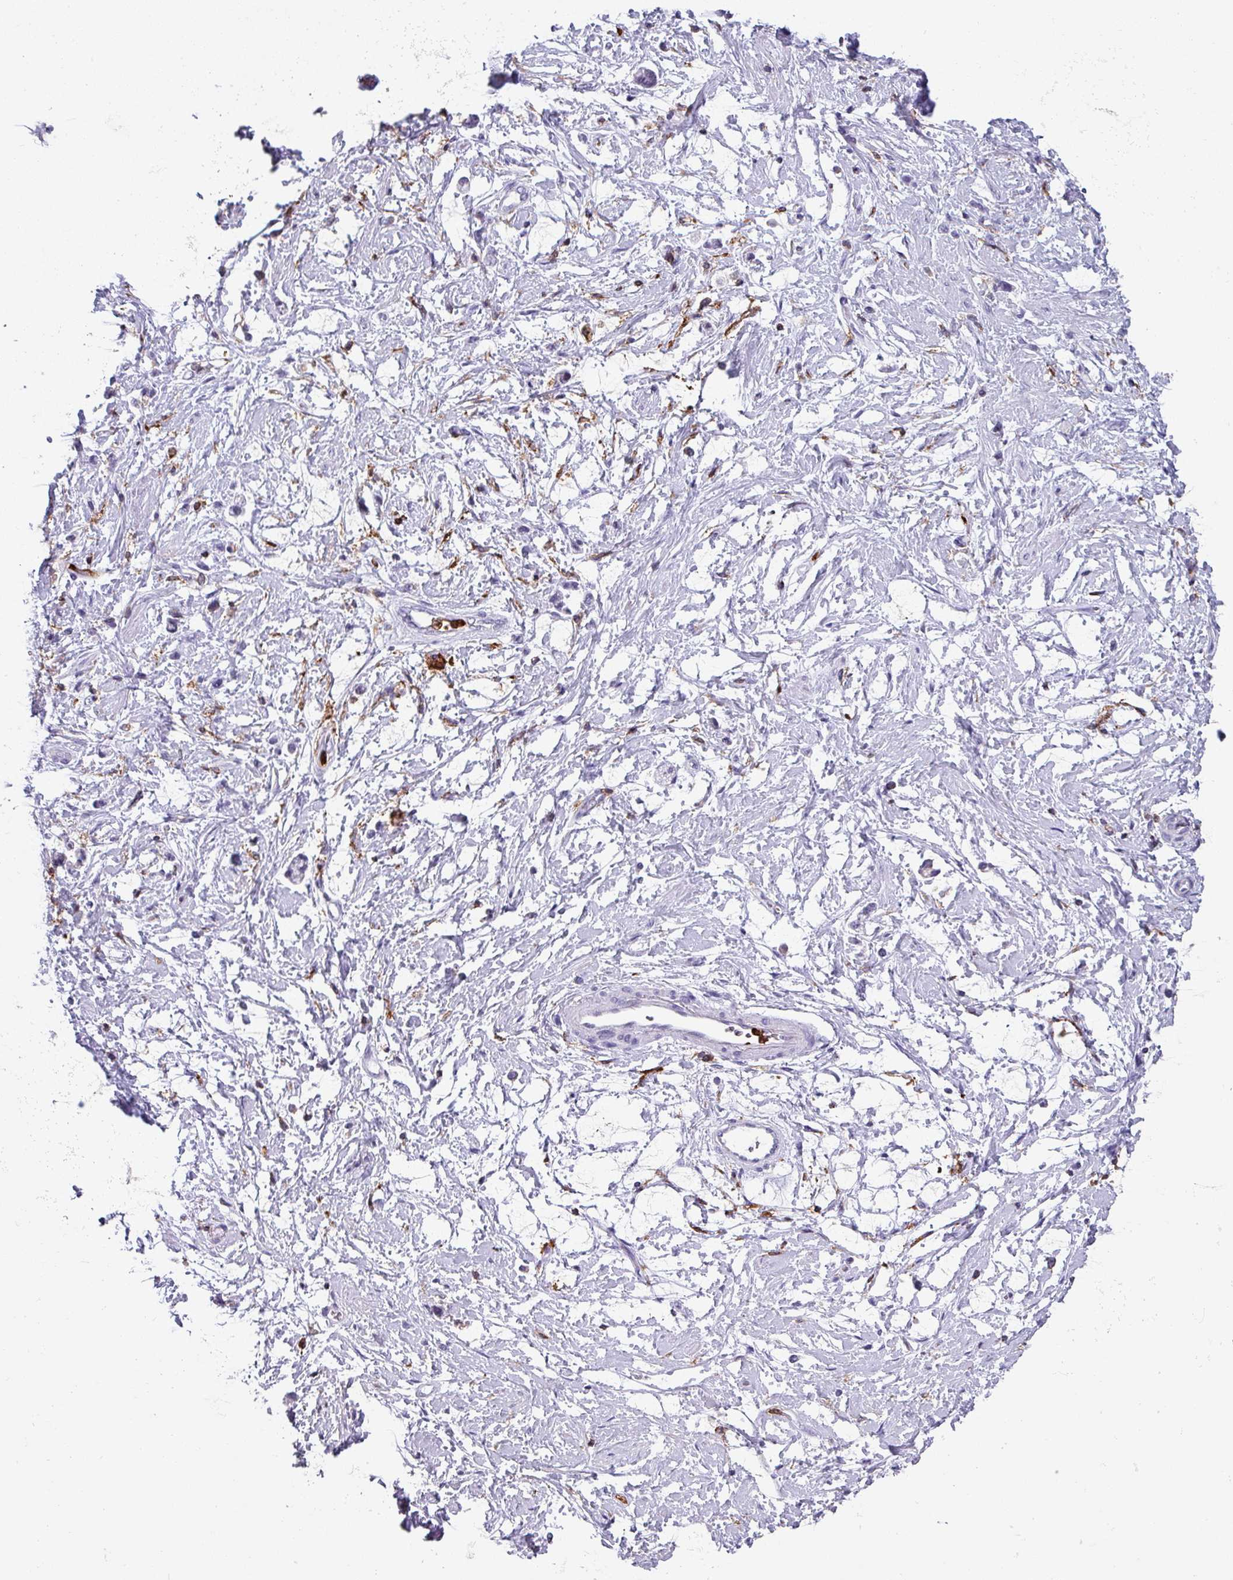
{"staining": {"intensity": "negative", "quantity": "none", "location": "none"}, "tissue": "stomach cancer", "cell_type": "Tumor cells", "image_type": "cancer", "snomed": [{"axis": "morphology", "description": "Adenocarcinoma, NOS"}, {"axis": "topography", "description": "Stomach"}], "caption": "High power microscopy micrograph of an immunohistochemistry (IHC) micrograph of stomach cancer (adenocarcinoma), revealing no significant positivity in tumor cells.", "gene": "EXOSC5", "patient": {"sex": "female", "age": 60}}